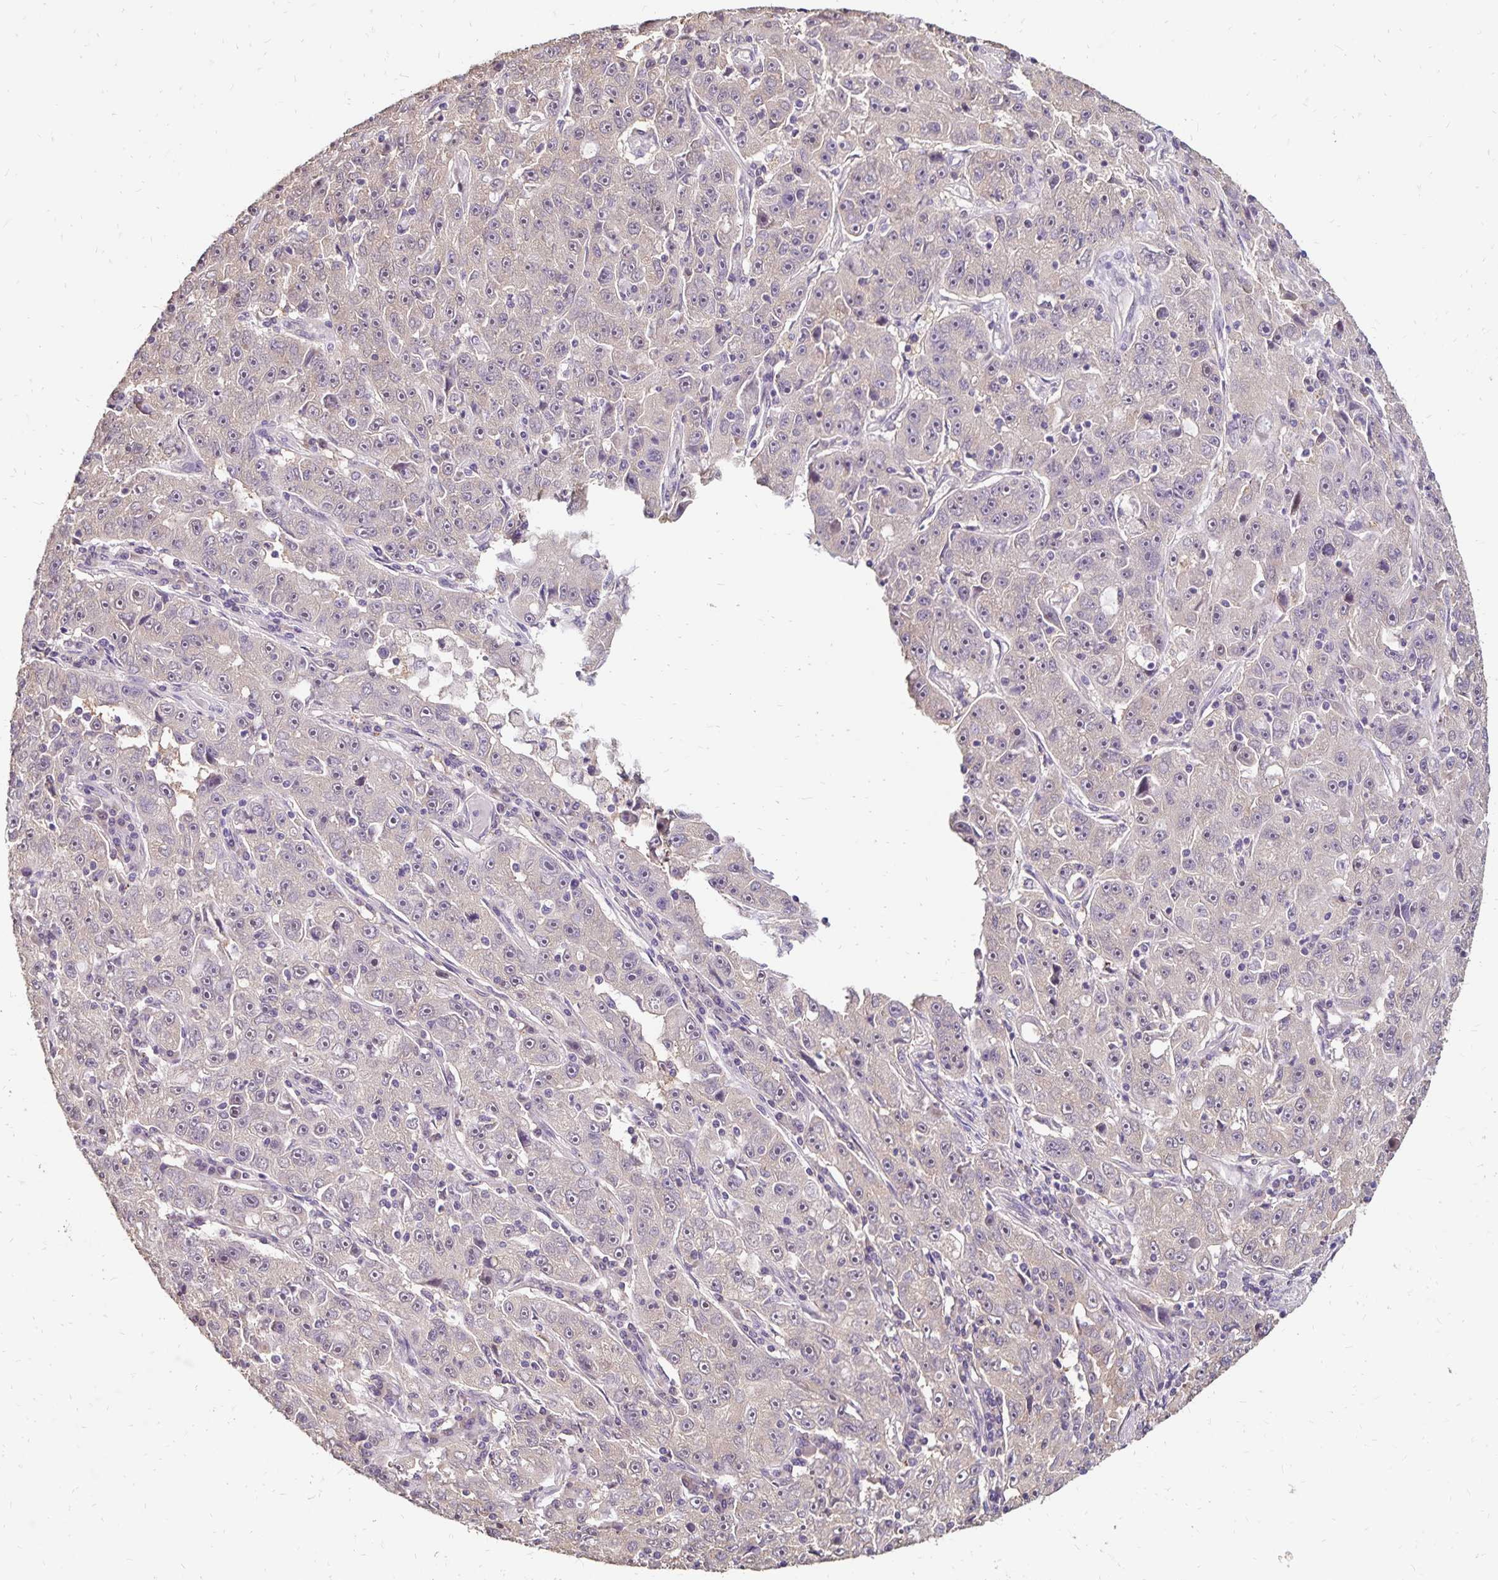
{"staining": {"intensity": "negative", "quantity": "none", "location": "none"}, "tissue": "lung cancer", "cell_type": "Tumor cells", "image_type": "cancer", "snomed": [{"axis": "morphology", "description": "Normal morphology"}, {"axis": "morphology", "description": "Adenocarcinoma, NOS"}, {"axis": "topography", "description": "Lymph node"}, {"axis": "topography", "description": "Lung"}], "caption": "Immunohistochemistry (IHC) photomicrograph of neoplastic tissue: adenocarcinoma (lung) stained with DAB displays no significant protein staining in tumor cells.", "gene": "EMC10", "patient": {"sex": "female", "age": 57}}